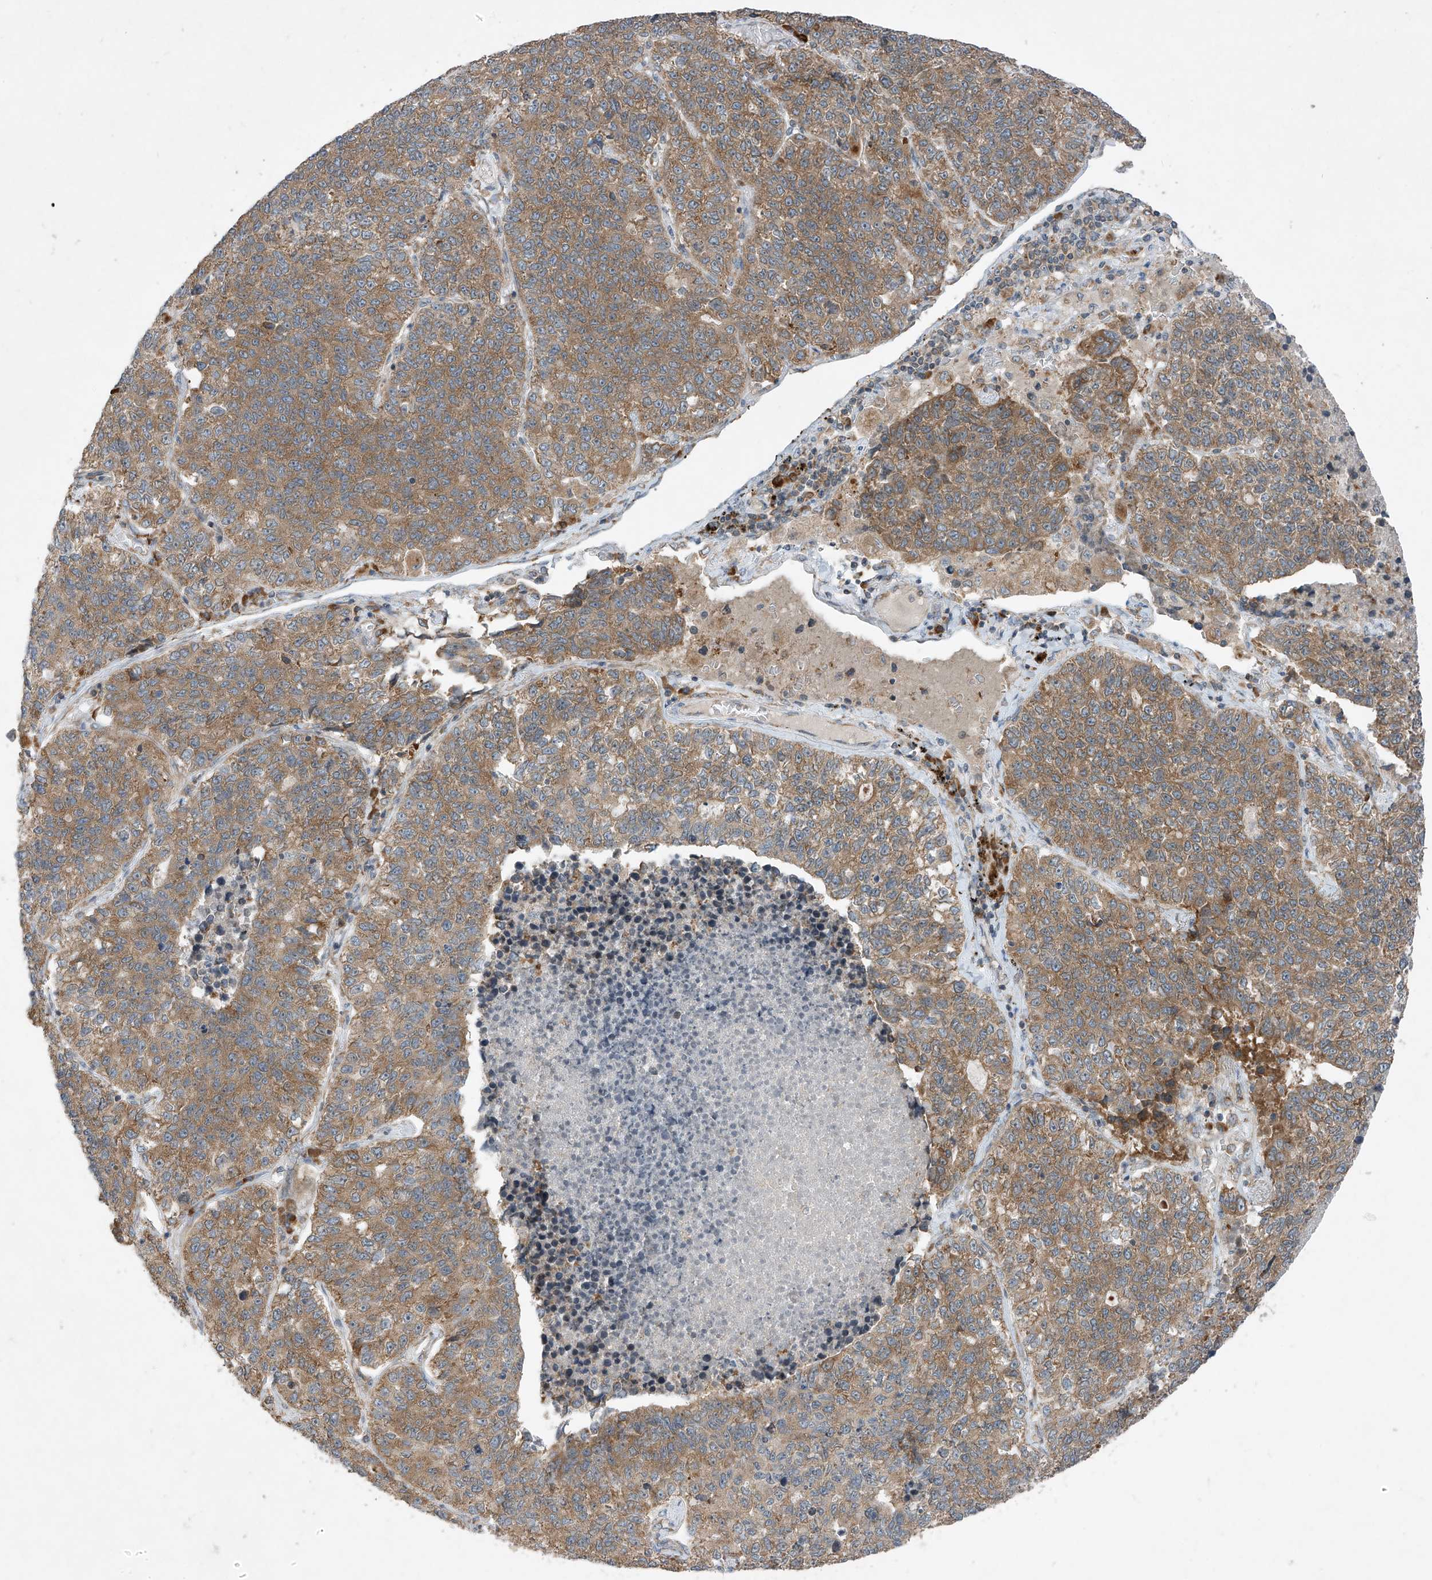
{"staining": {"intensity": "moderate", "quantity": ">75%", "location": "cytoplasmic/membranous"}, "tissue": "lung cancer", "cell_type": "Tumor cells", "image_type": "cancer", "snomed": [{"axis": "morphology", "description": "Adenocarcinoma, NOS"}, {"axis": "topography", "description": "Lung"}], "caption": "Lung cancer (adenocarcinoma) was stained to show a protein in brown. There is medium levels of moderate cytoplasmic/membranous expression in about >75% of tumor cells.", "gene": "RPL34", "patient": {"sex": "male", "age": 49}}